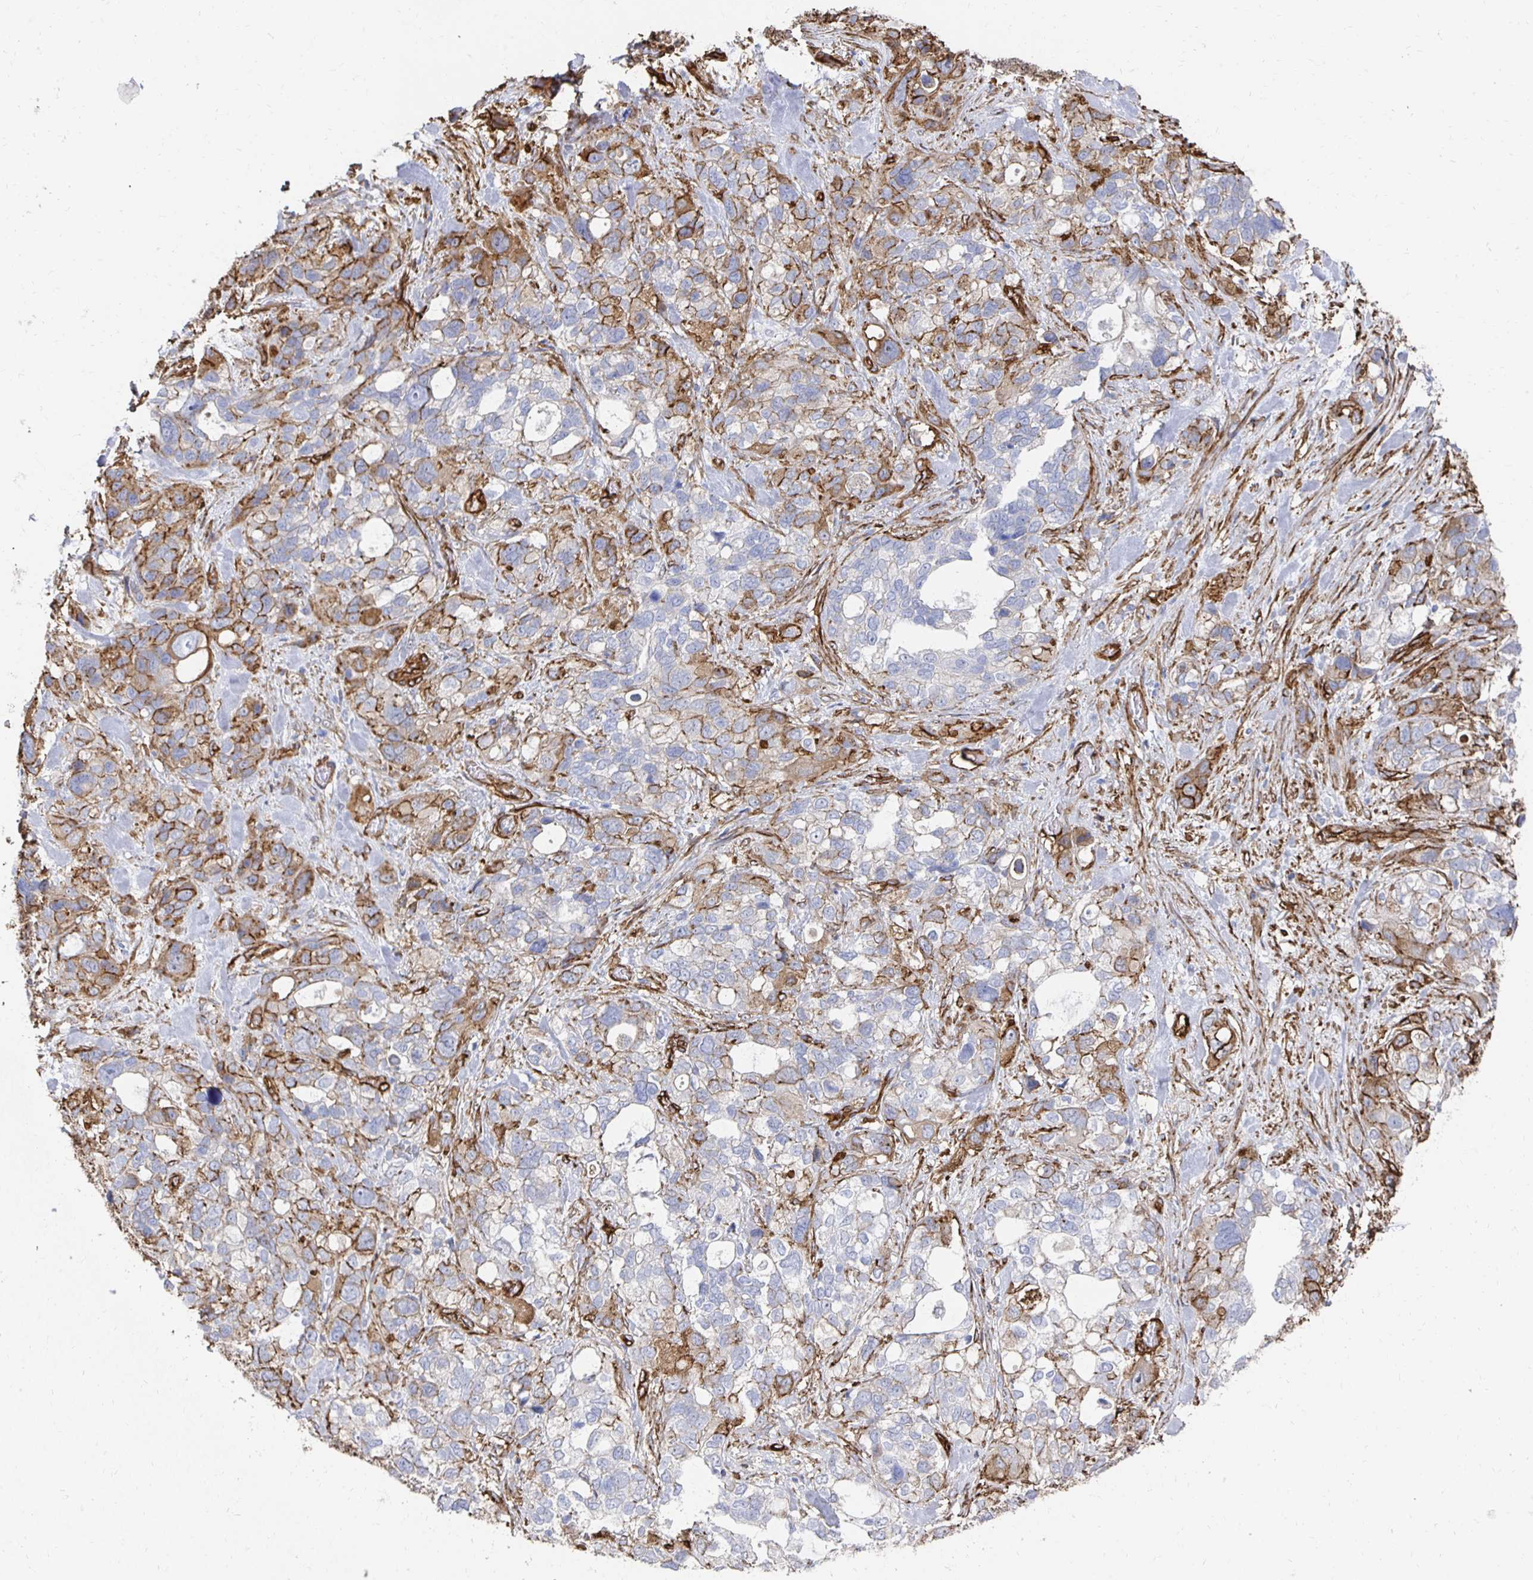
{"staining": {"intensity": "moderate", "quantity": "<25%", "location": "cytoplasmic/membranous"}, "tissue": "stomach cancer", "cell_type": "Tumor cells", "image_type": "cancer", "snomed": [{"axis": "morphology", "description": "Adenocarcinoma, NOS"}, {"axis": "topography", "description": "Stomach, upper"}], "caption": "Adenocarcinoma (stomach) stained with DAB (3,3'-diaminobenzidine) immunohistochemistry (IHC) shows low levels of moderate cytoplasmic/membranous staining in about <25% of tumor cells. (IHC, brightfield microscopy, high magnification).", "gene": "VIPR2", "patient": {"sex": "female", "age": 81}}